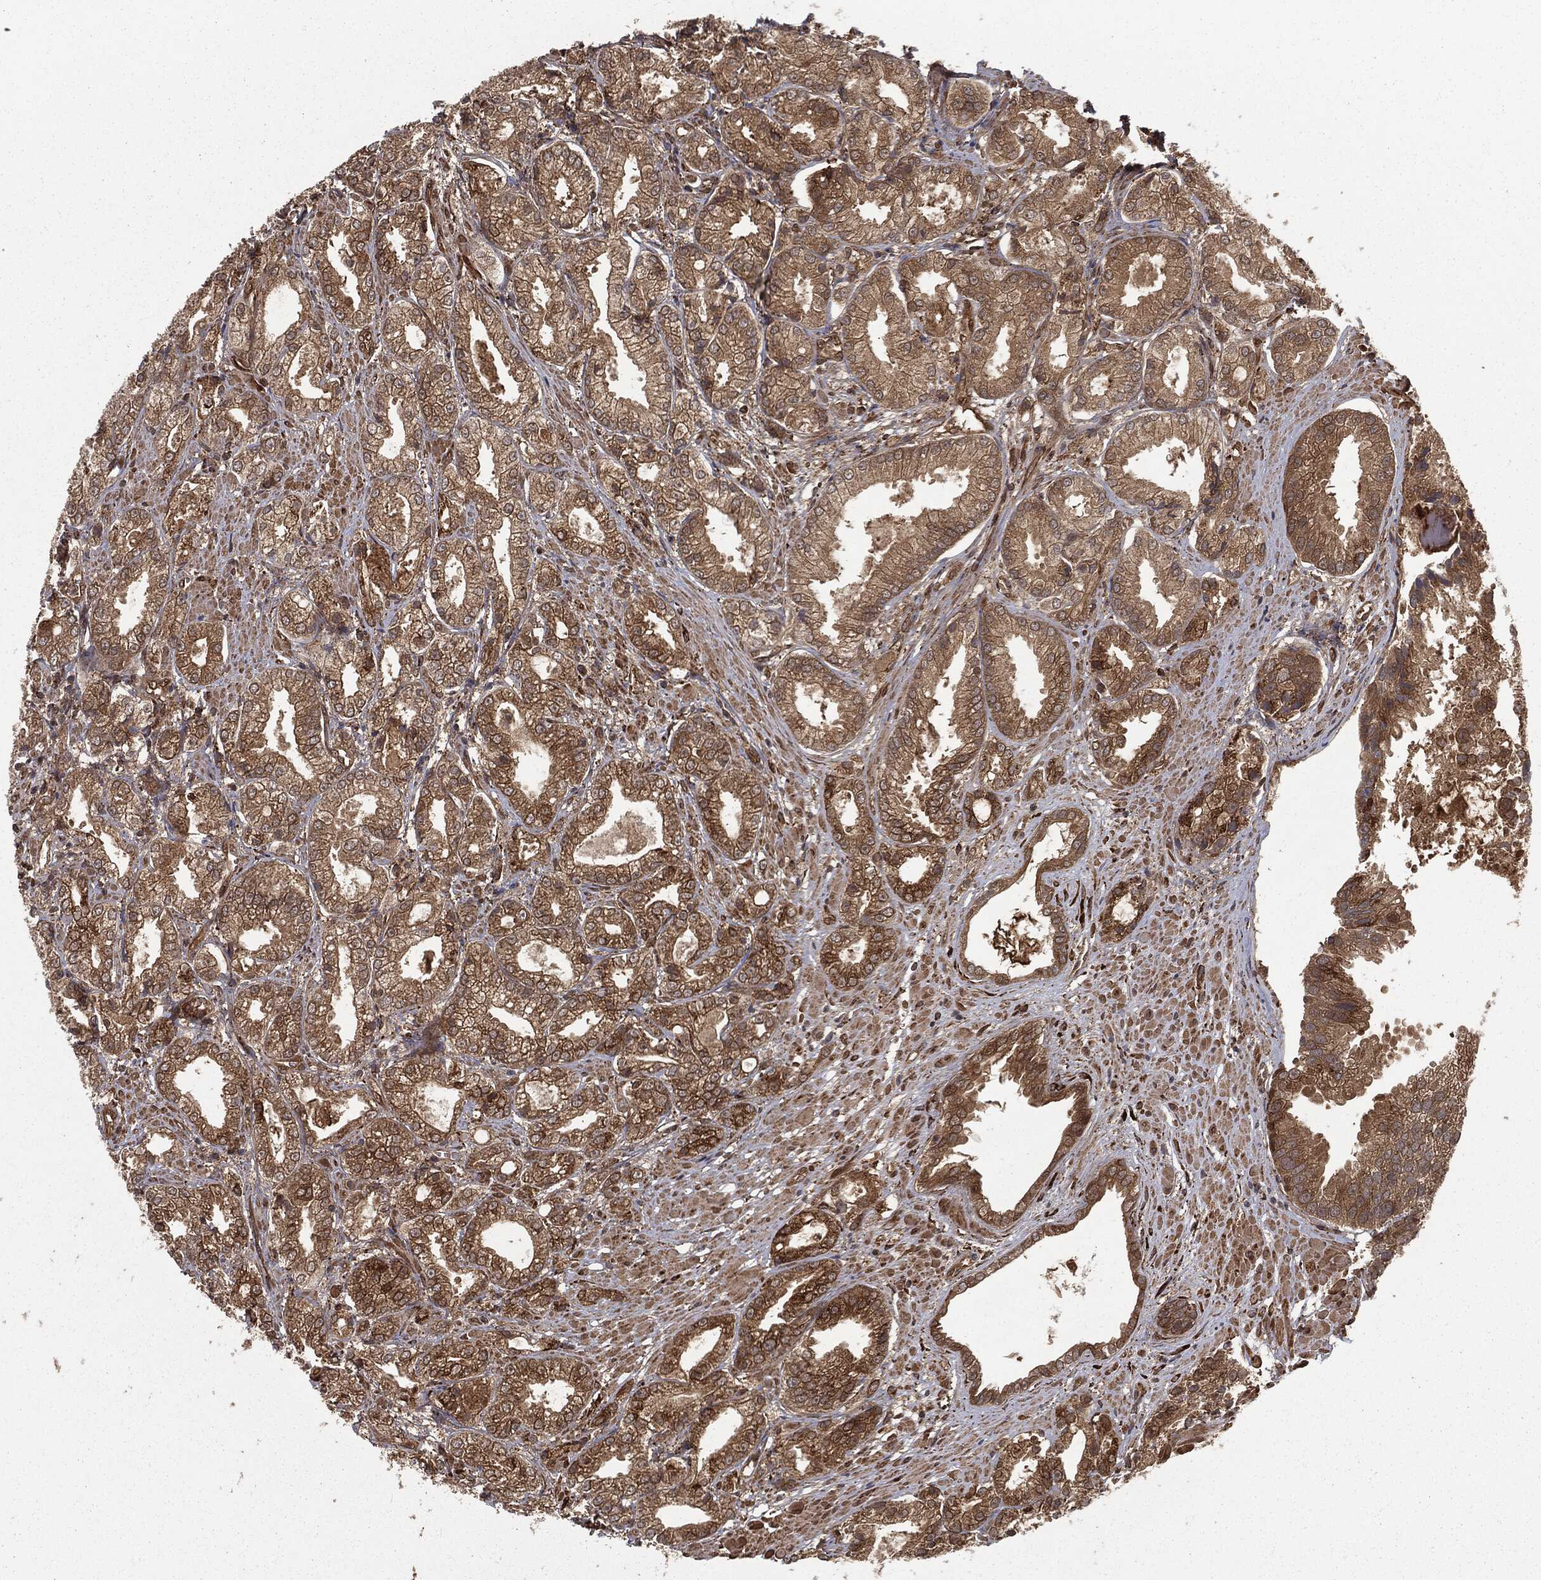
{"staining": {"intensity": "moderate", "quantity": "25%-75%", "location": "cytoplasmic/membranous"}, "tissue": "prostate cancer", "cell_type": "Tumor cells", "image_type": "cancer", "snomed": [{"axis": "morphology", "description": "Adenocarcinoma, High grade"}, {"axis": "topography", "description": "Prostate"}], "caption": "Brown immunohistochemical staining in adenocarcinoma (high-grade) (prostate) shows moderate cytoplasmic/membranous positivity in approximately 25%-75% of tumor cells.", "gene": "RANBP9", "patient": {"sex": "male", "age": 61}}